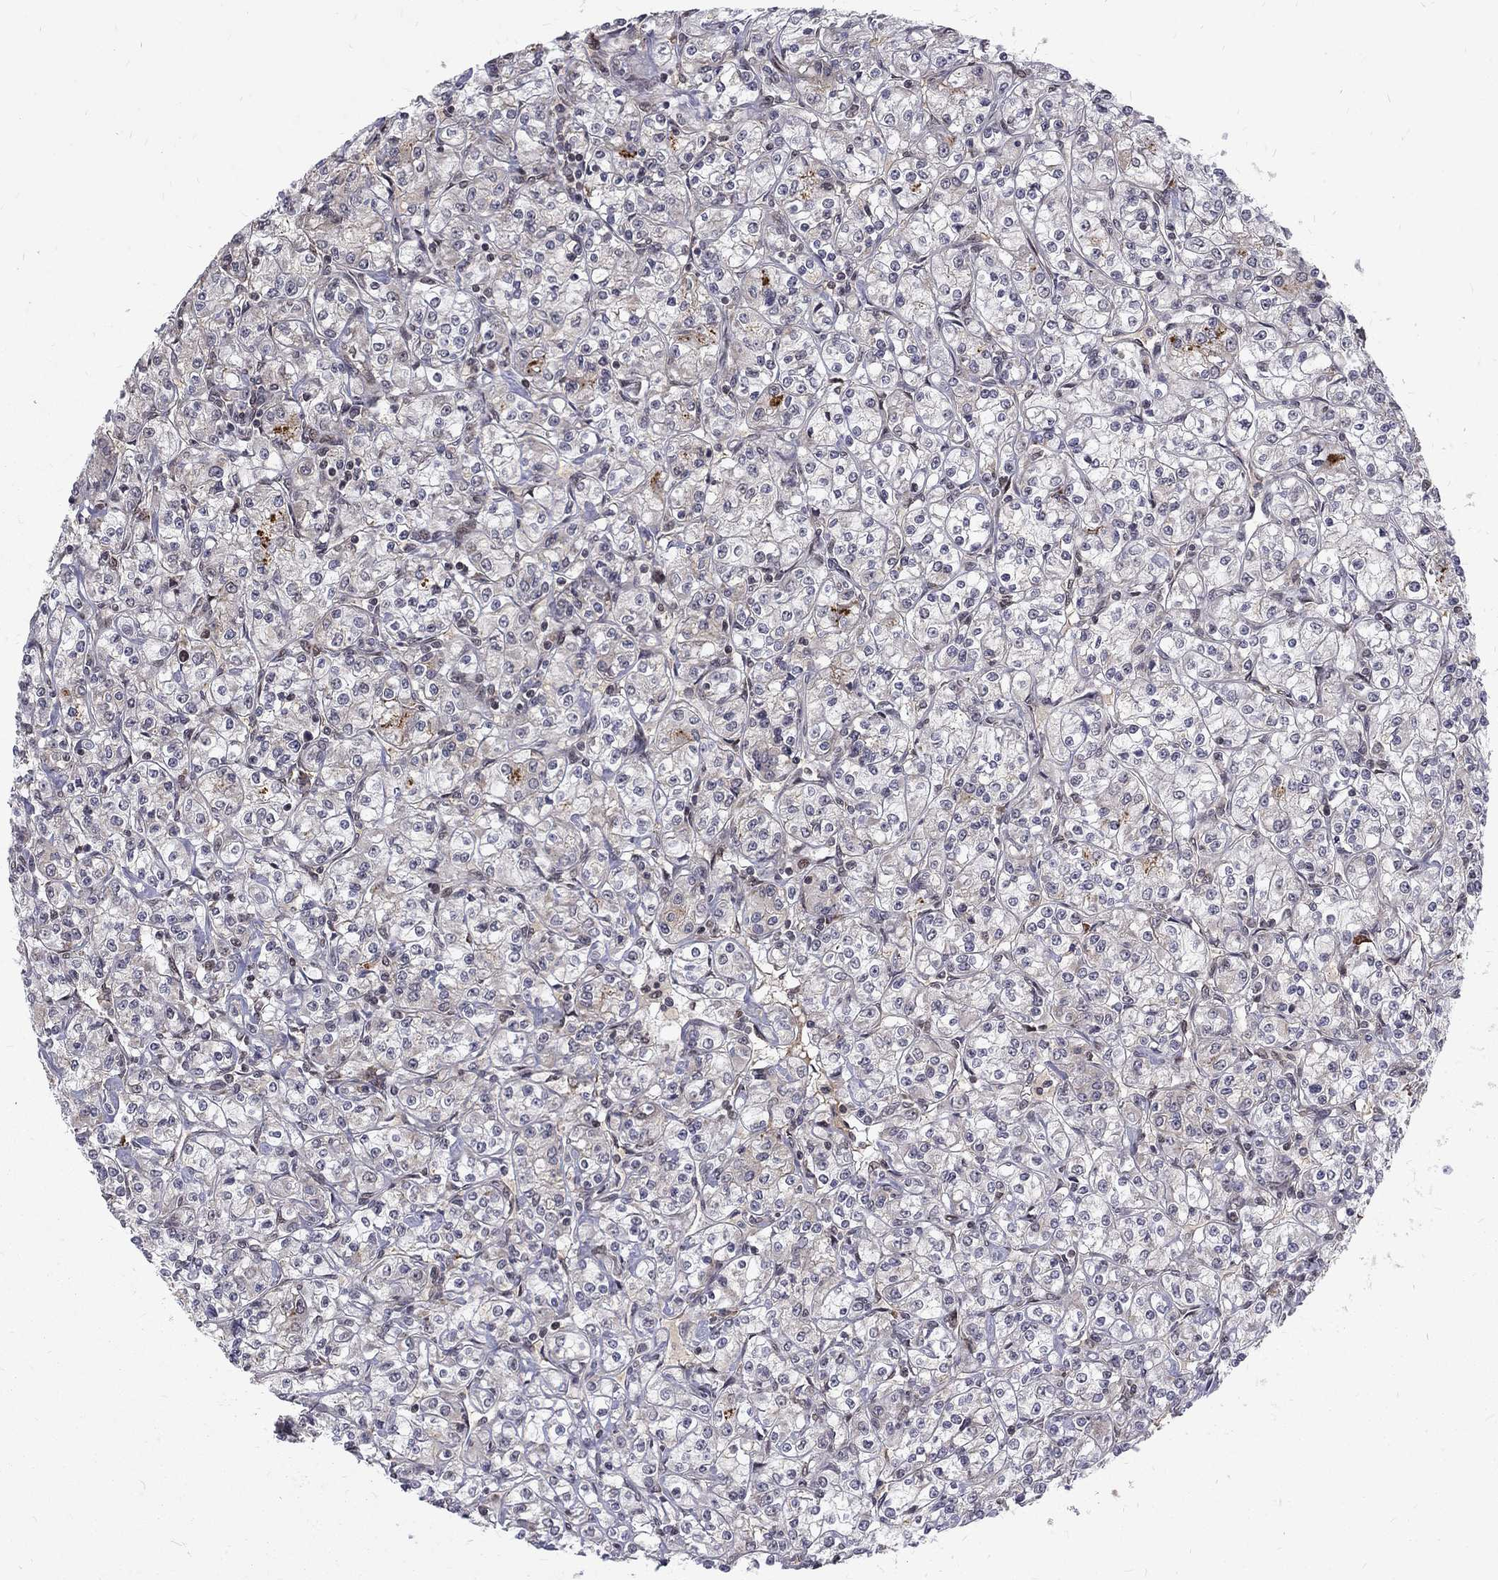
{"staining": {"intensity": "negative", "quantity": "none", "location": "none"}, "tissue": "renal cancer", "cell_type": "Tumor cells", "image_type": "cancer", "snomed": [{"axis": "morphology", "description": "Adenocarcinoma, NOS"}, {"axis": "topography", "description": "Kidney"}], "caption": "Renal cancer was stained to show a protein in brown. There is no significant expression in tumor cells.", "gene": "TCEAL1", "patient": {"sex": "male", "age": 77}}